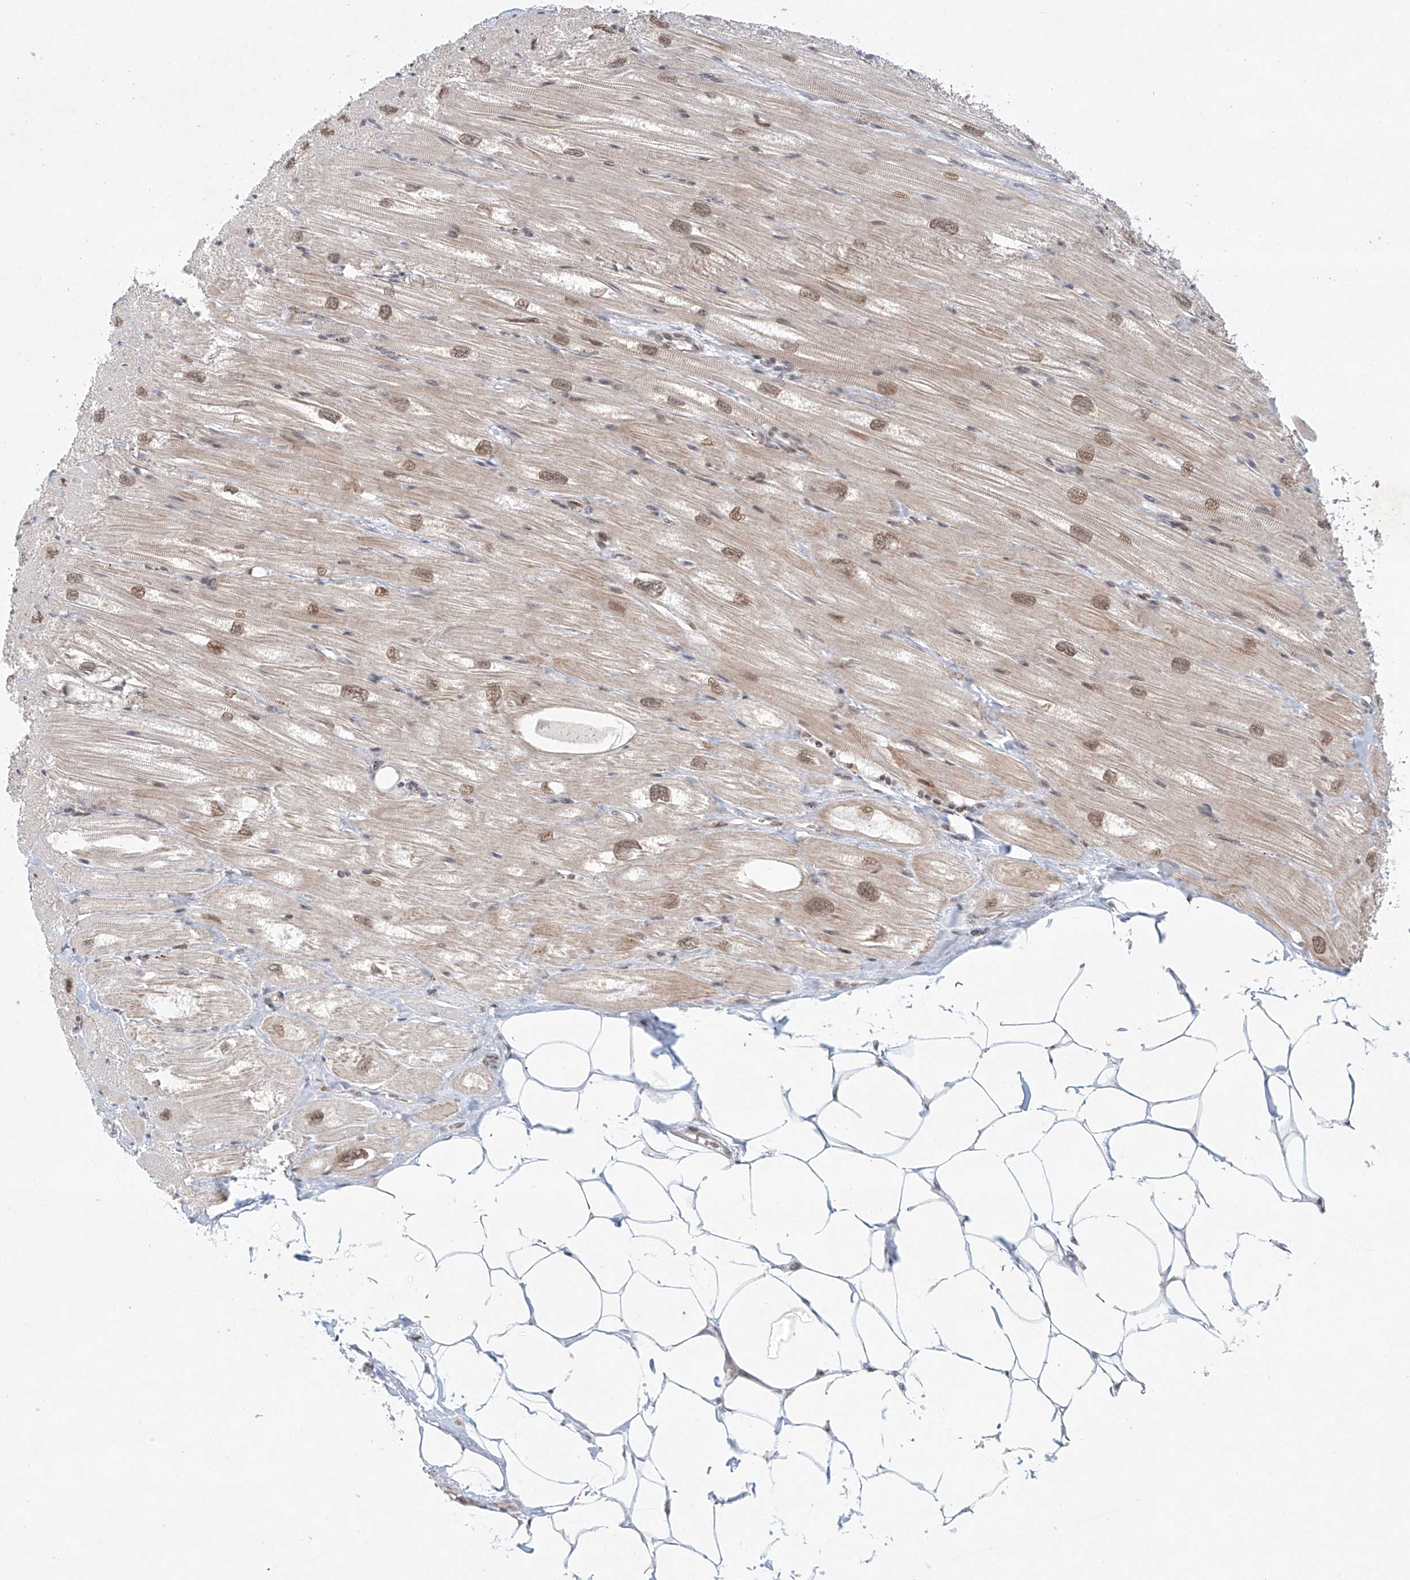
{"staining": {"intensity": "moderate", "quantity": "<25%", "location": "cytoplasmic/membranous,nuclear"}, "tissue": "heart muscle", "cell_type": "Cardiomyocytes", "image_type": "normal", "snomed": [{"axis": "morphology", "description": "Normal tissue, NOS"}, {"axis": "topography", "description": "Heart"}], "caption": "Immunohistochemical staining of unremarkable heart muscle shows moderate cytoplasmic/membranous,nuclear protein expression in about <25% of cardiomyocytes. (DAB (3,3'-diaminobenzidine) IHC, brown staining for protein, blue staining for nuclei).", "gene": "ZNF470", "patient": {"sex": "male", "age": 50}}